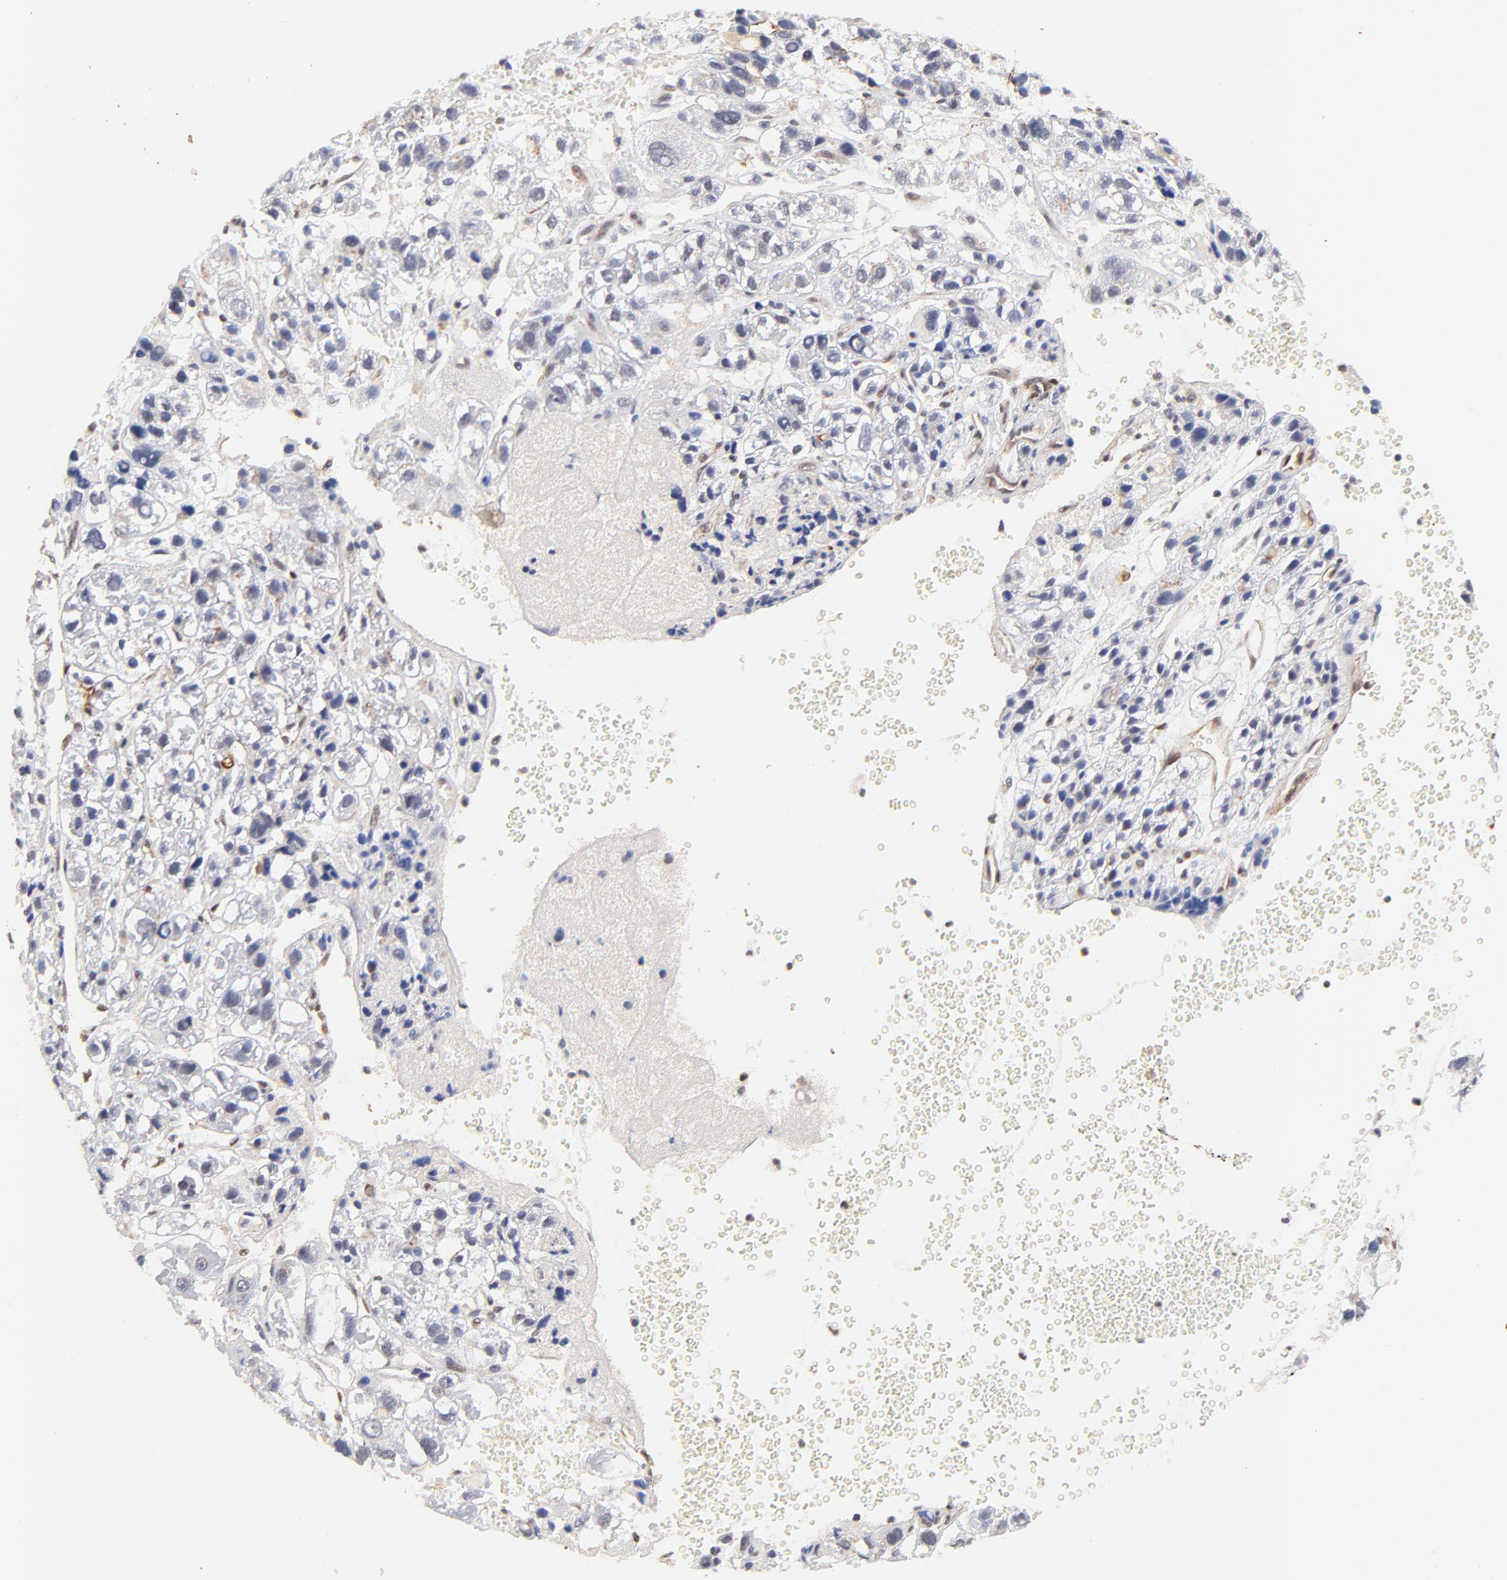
{"staining": {"intensity": "weak", "quantity": "<25%", "location": "cytoplasmic/membranous,nuclear"}, "tissue": "liver cancer", "cell_type": "Tumor cells", "image_type": "cancer", "snomed": [{"axis": "morphology", "description": "Carcinoma, Hepatocellular, NOS"}, {"axis": "topography", "description": "Liver"}], "caption": "IHC of human liver cancer (hepatocellular carcinoma) reveals no staining in tumor cells.", "gene": "ZFP92", "patient": {"sex": "female", "age": 85}}